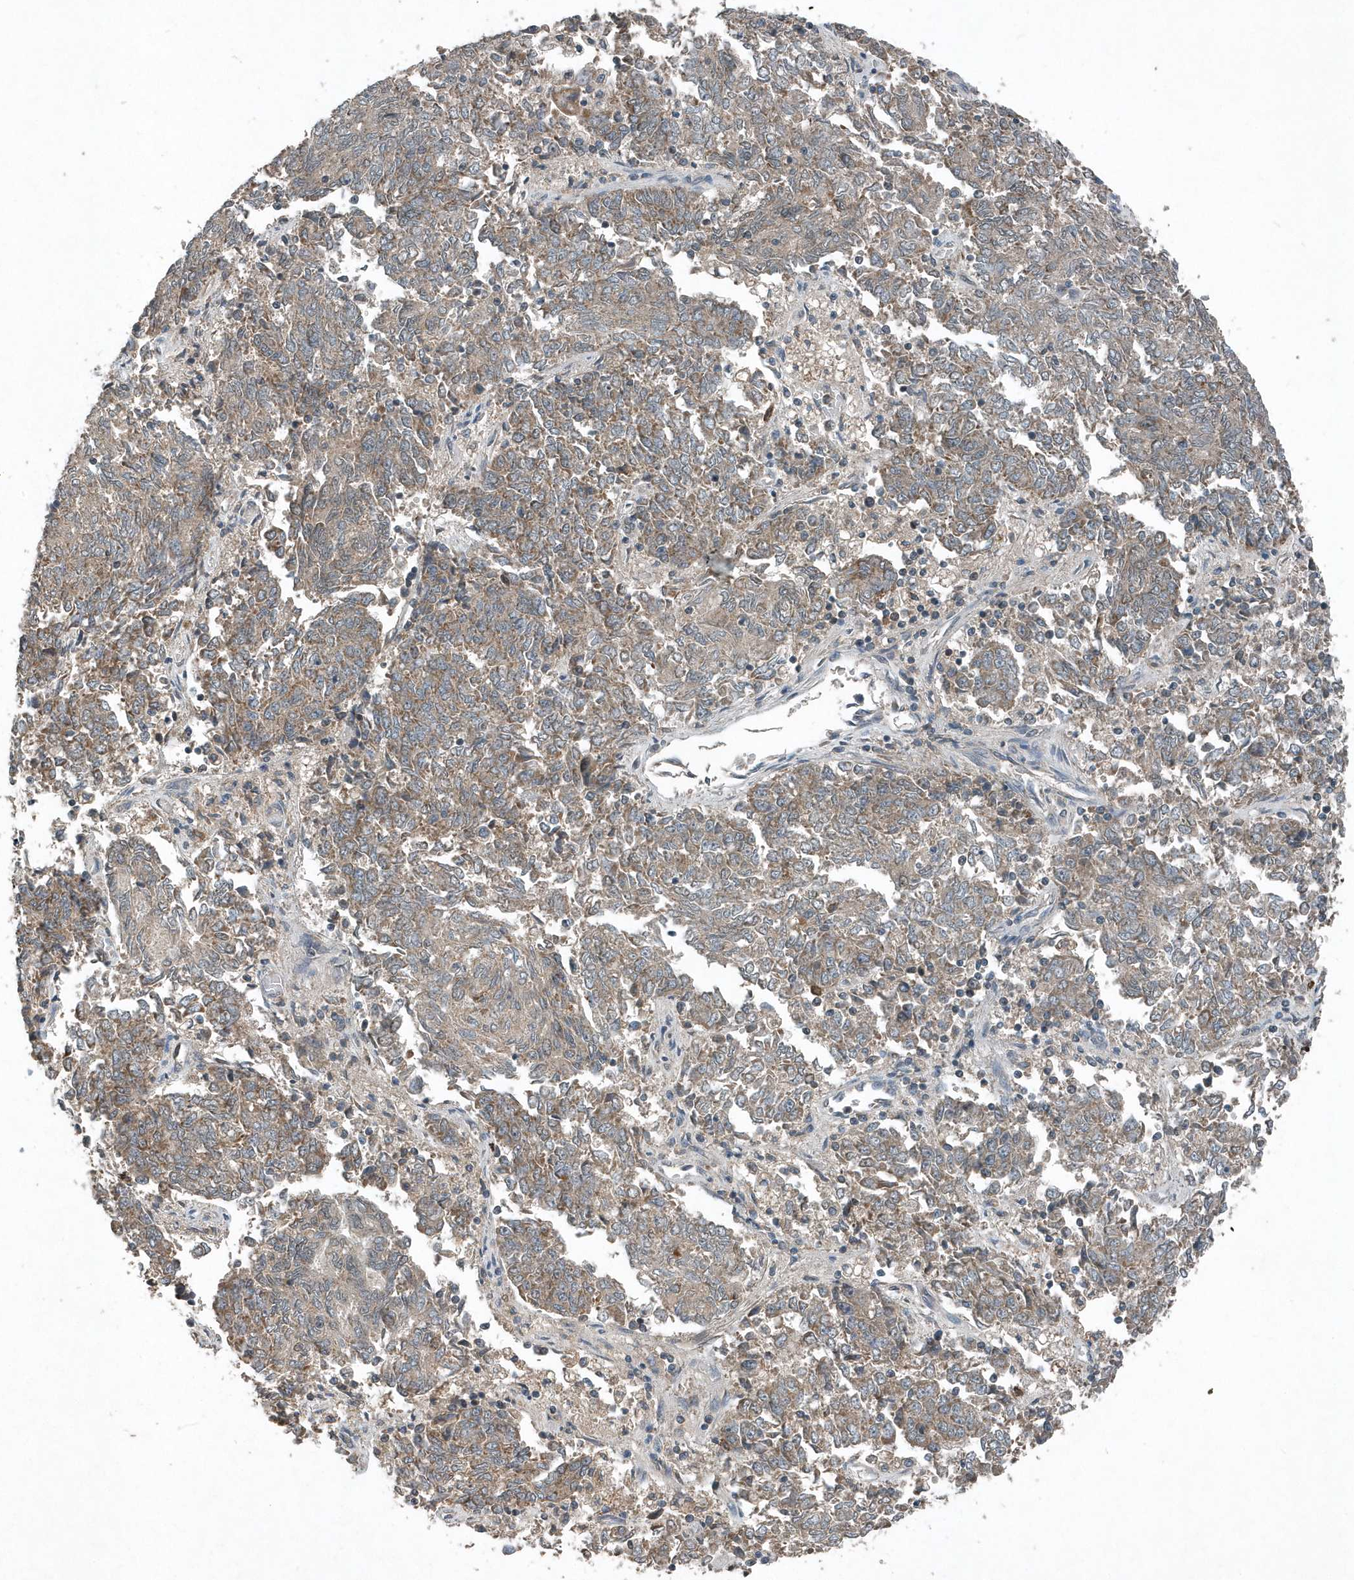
{"staining": {"intensity": "weak", "quantity": ">75%", "location": "cytoplasmic/membranous"}, "tissue": "endometrial cancer", "cell_type": "Tumor cells", "image_type": "cancer", "snomed": [{"axis": "morphology", "description": "Adenocarcinoma, NOS"}, {"axis": "topography", "description": "Endometrium"}], "caption": "Immunohistochemistry staining of endometrial cancer, which reveals low levels of weak cytoplasmic/membranous expression in about >75% of tumor cells indicating weak cytoplasmic/membranous protein positivity. The staining was performed using DAB (brown) for protein detection and nuclei were counterstained in hematoxylin (blue).", "gene": "SCFD2", "patient": {"sex": "female", "age": 80}}